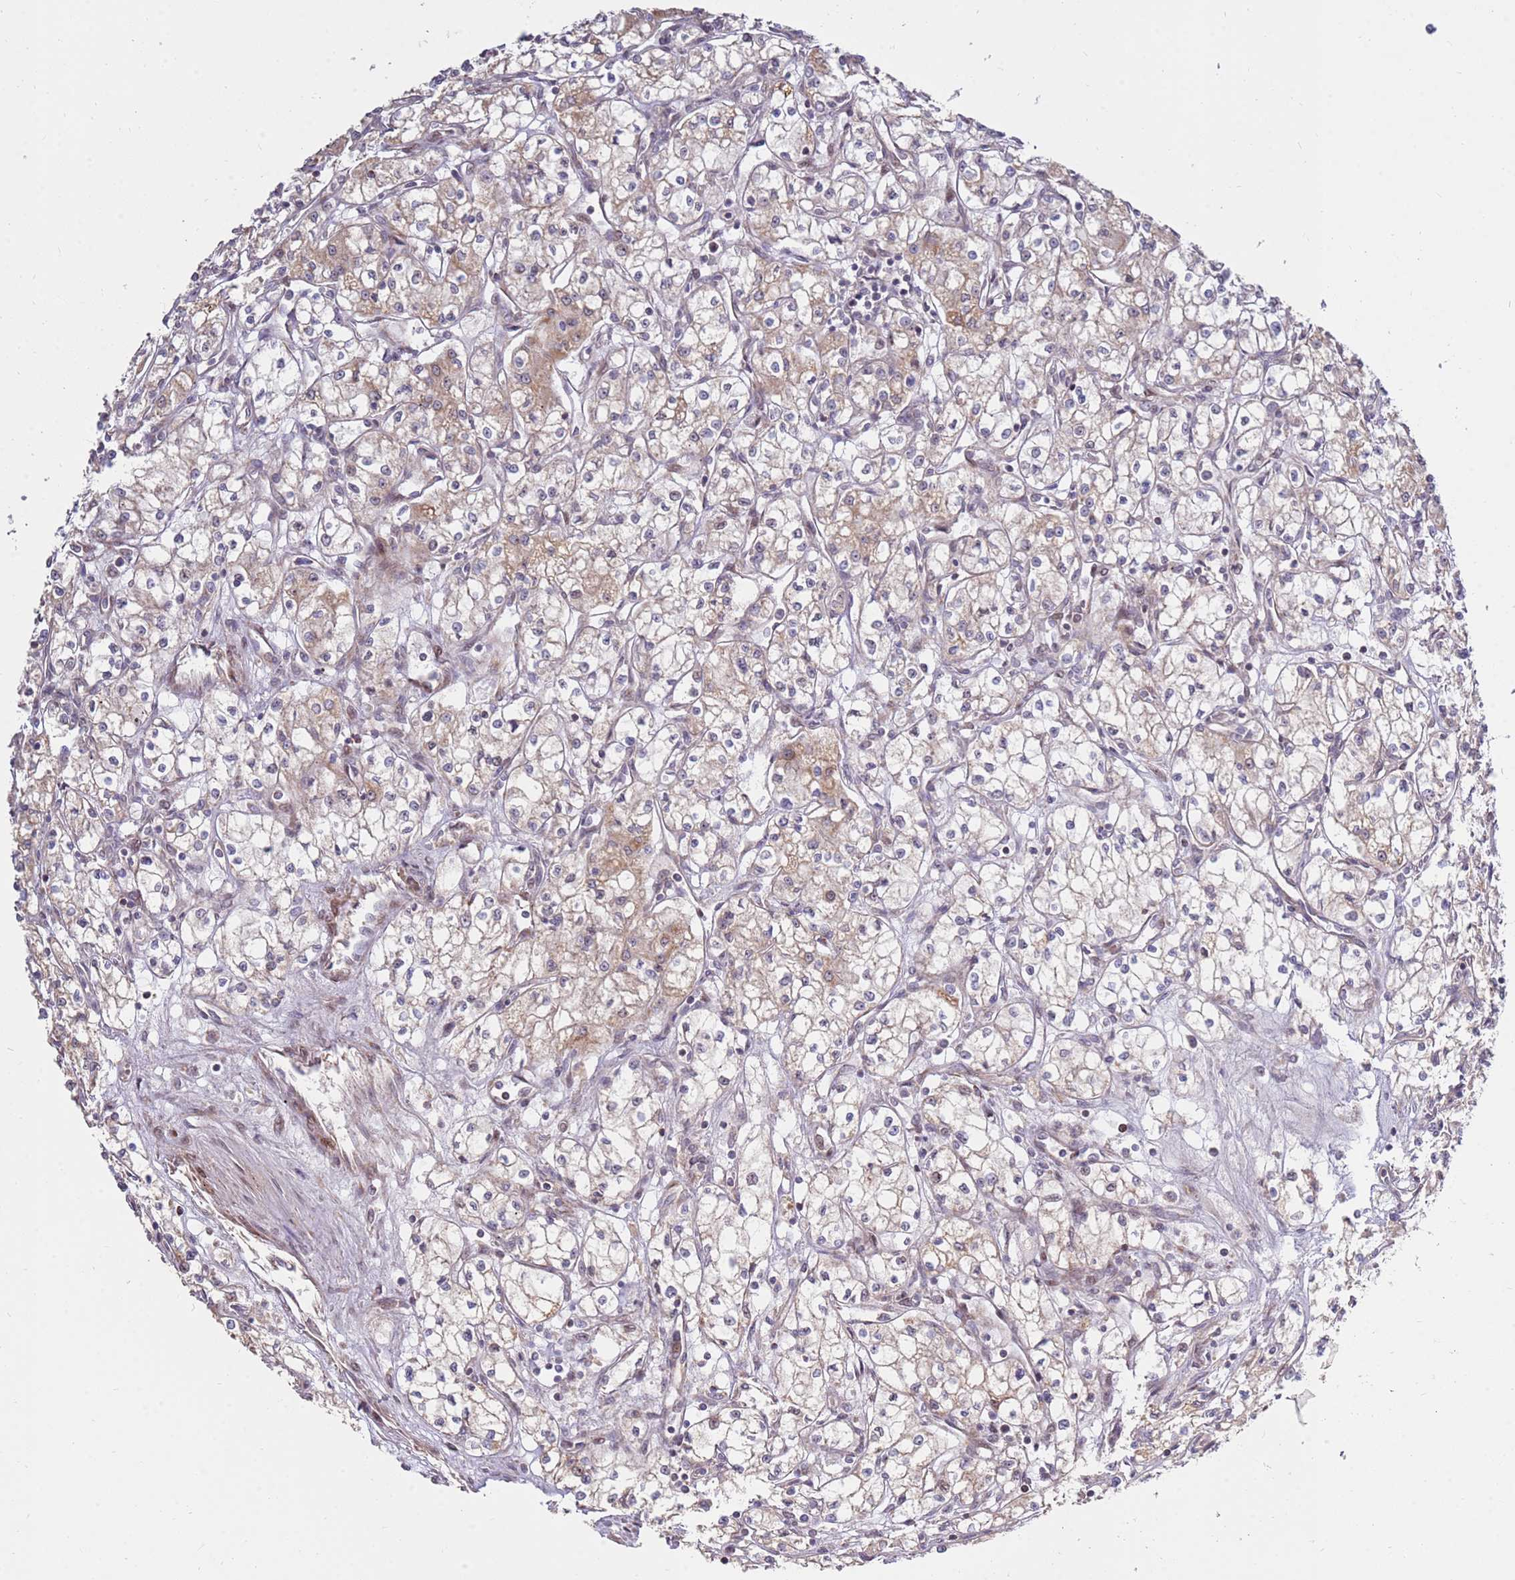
{"staining": {"intensity": "moderate", "quantity": "25%-75%", "location": "cytoplasmic/membranous"}, "tissue": "renal cancer", "cell_type": "Tumor cells", "image_type": "cancer", "snomed": [{"axis": "morphology", "description": "Adenocarcinoma, NOS"}, {"axis": "topography", "description": "Kidney"}], "caption": "A brown stain shows moderate cytoplasmic/membranous expression of a protein in renal adenocarcinoma tumor cells.", "gene": "KIF25", "patient": {"sex": "male", "age": 59}}